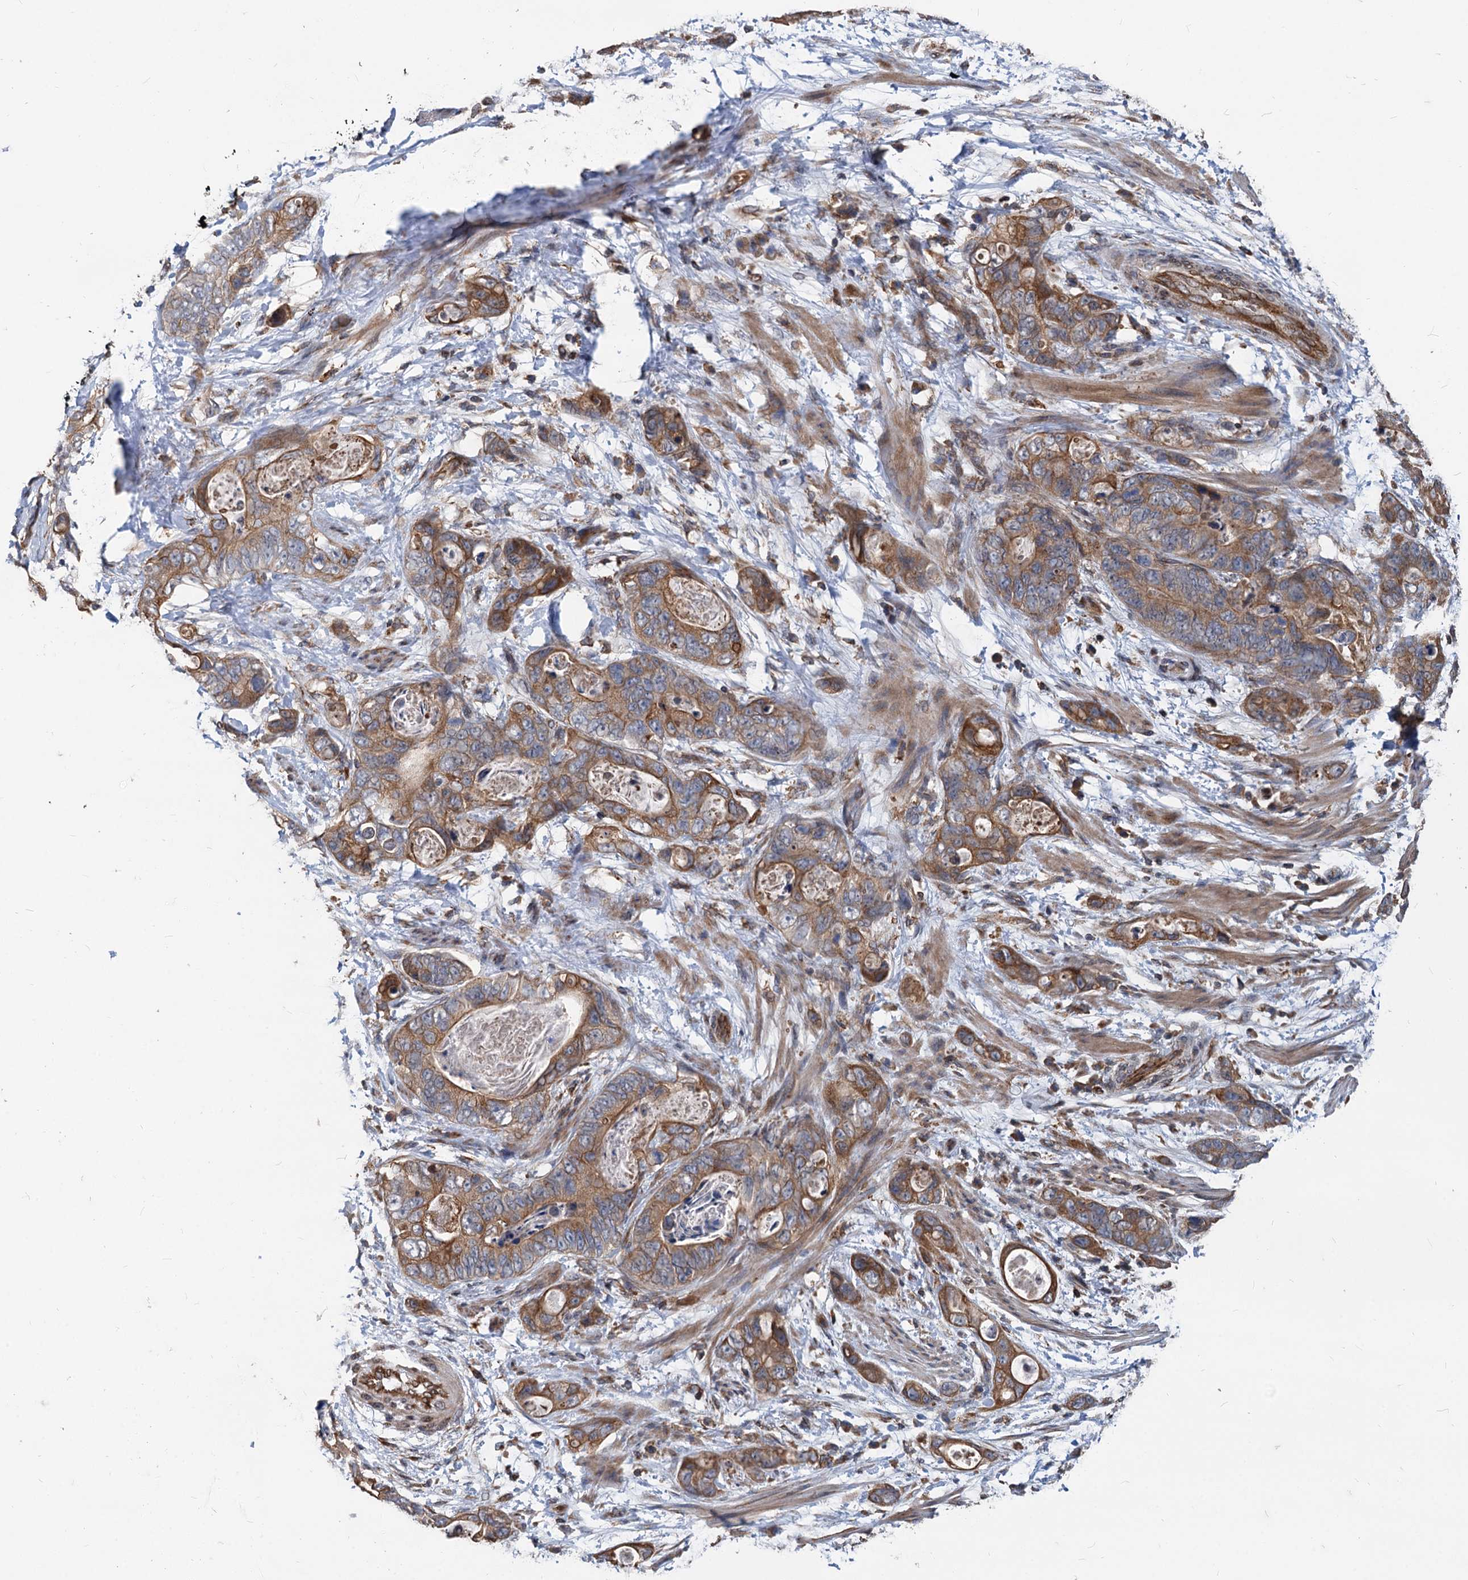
{"staining": {"intensity": "strong", "quantity": ">75%", "location": "cytoplasmic/membranous"}, "tissue": "stomach cancer", "cell_type": "Tumor cells", "image_type": "cancer", "snomed": [{"axis": "morphology", "description": "Adenocarcinoma, NOS"}, {"axis": "topography", "description": "Stomach"}], "caption": "The histopathology image demonstrates a brown stain indicating the presence of a protein in the cytoplasmic/membranous of tumor cells in stomach cancer (adenocarcinoma).", "gene": "STIM1", "patient": {"sex": "female", "age": 89}}